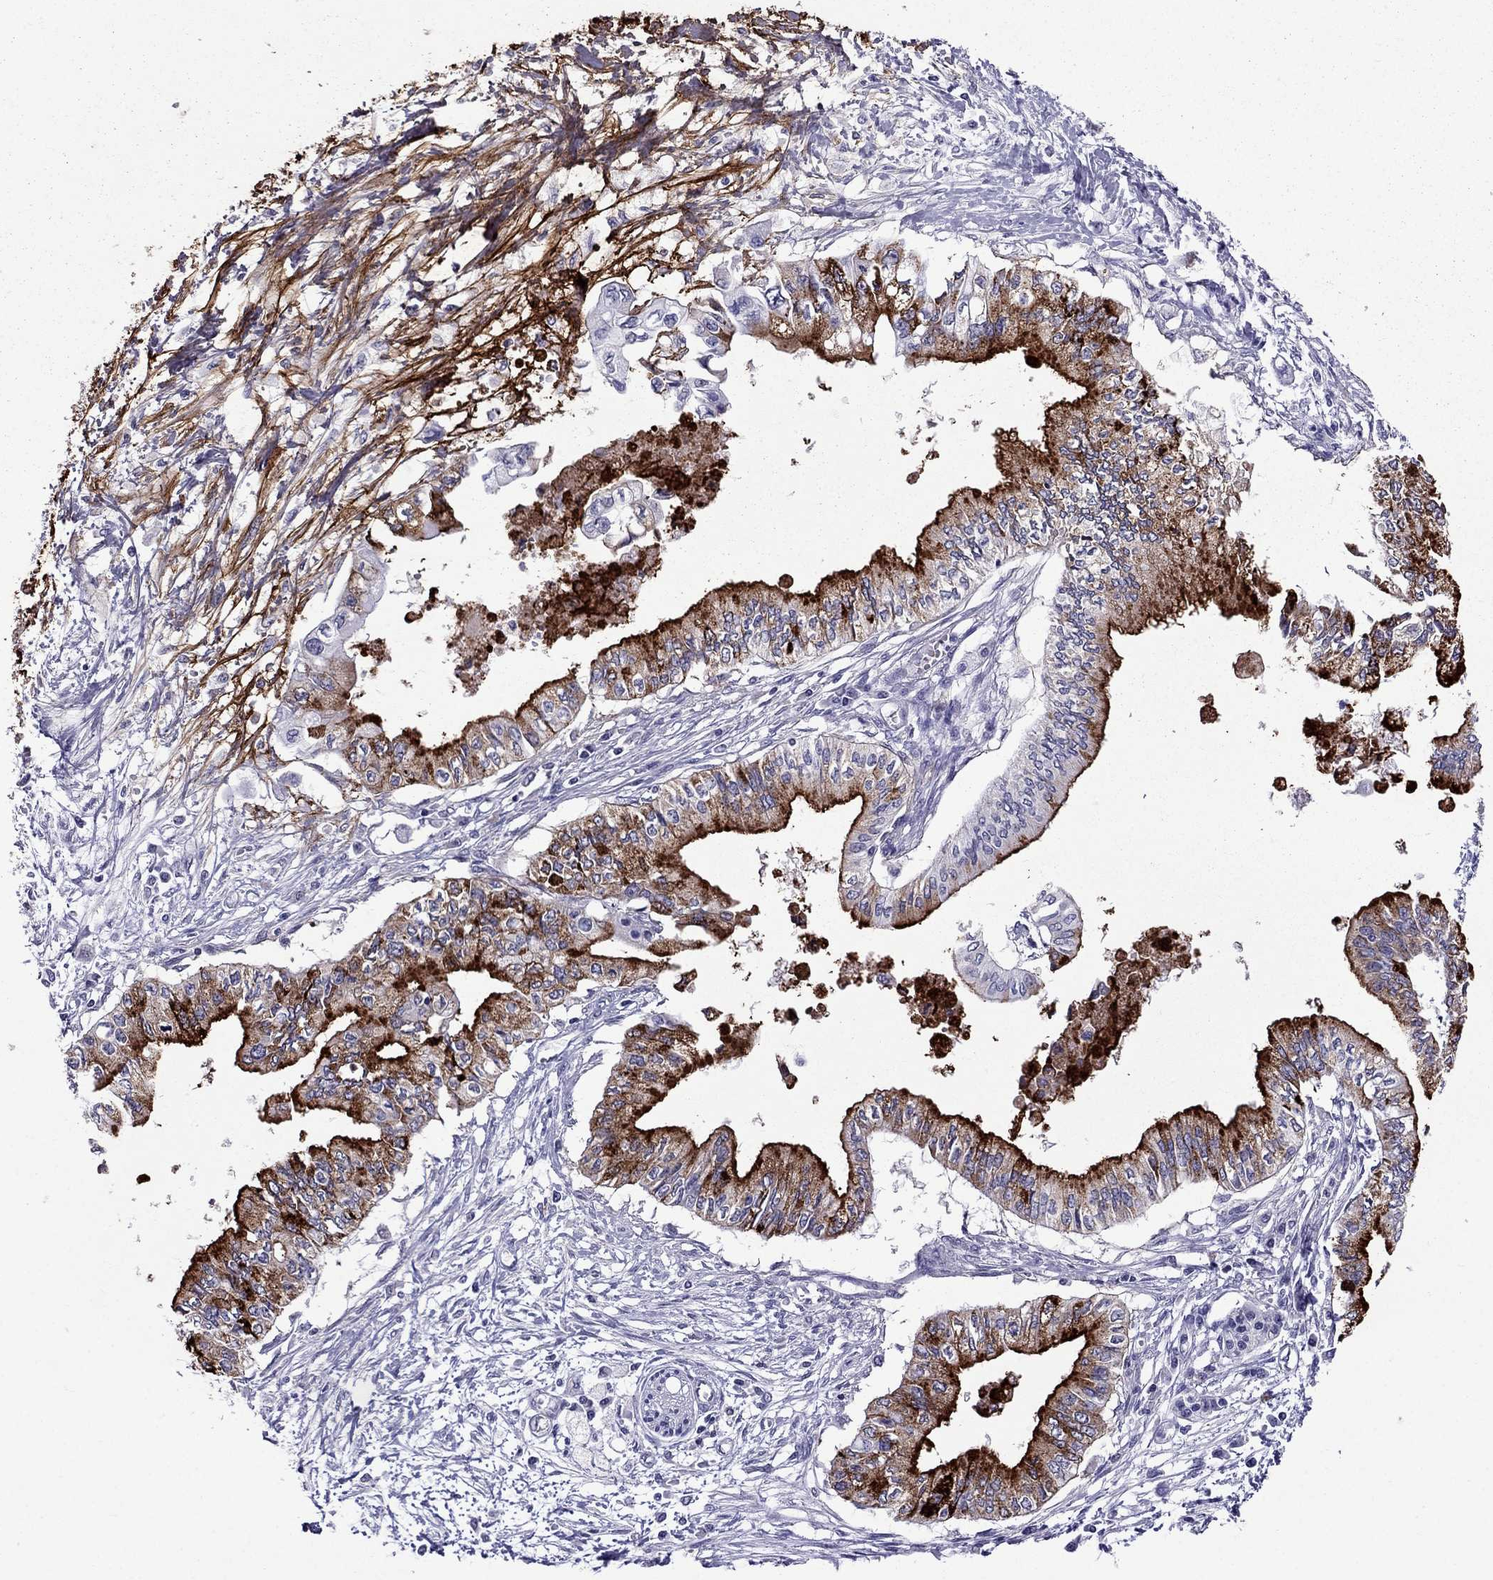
{"staining": {"intensity": "strong", "quantity": "25%-75%", "location": "cytoplasmic/membranous"}, "tissue": "pancreatic cancer", "cell_type": "Tumor cells", "image_type": "cancer", "snomed": [{"axis": "morphology", "description": "Adenocarcinoma, NOS"}, {"axis": "topography", "description": "Pancreas"}], "caption": "DAB immunohistochemical staining of adenocarcinoma (pancreatic) displays strong cytoplasmic/membranous protein positivity in about 25%-75% of tumor cells.", "gene": "OLFM4", "patient": {"sex": "female", "age": 61}}